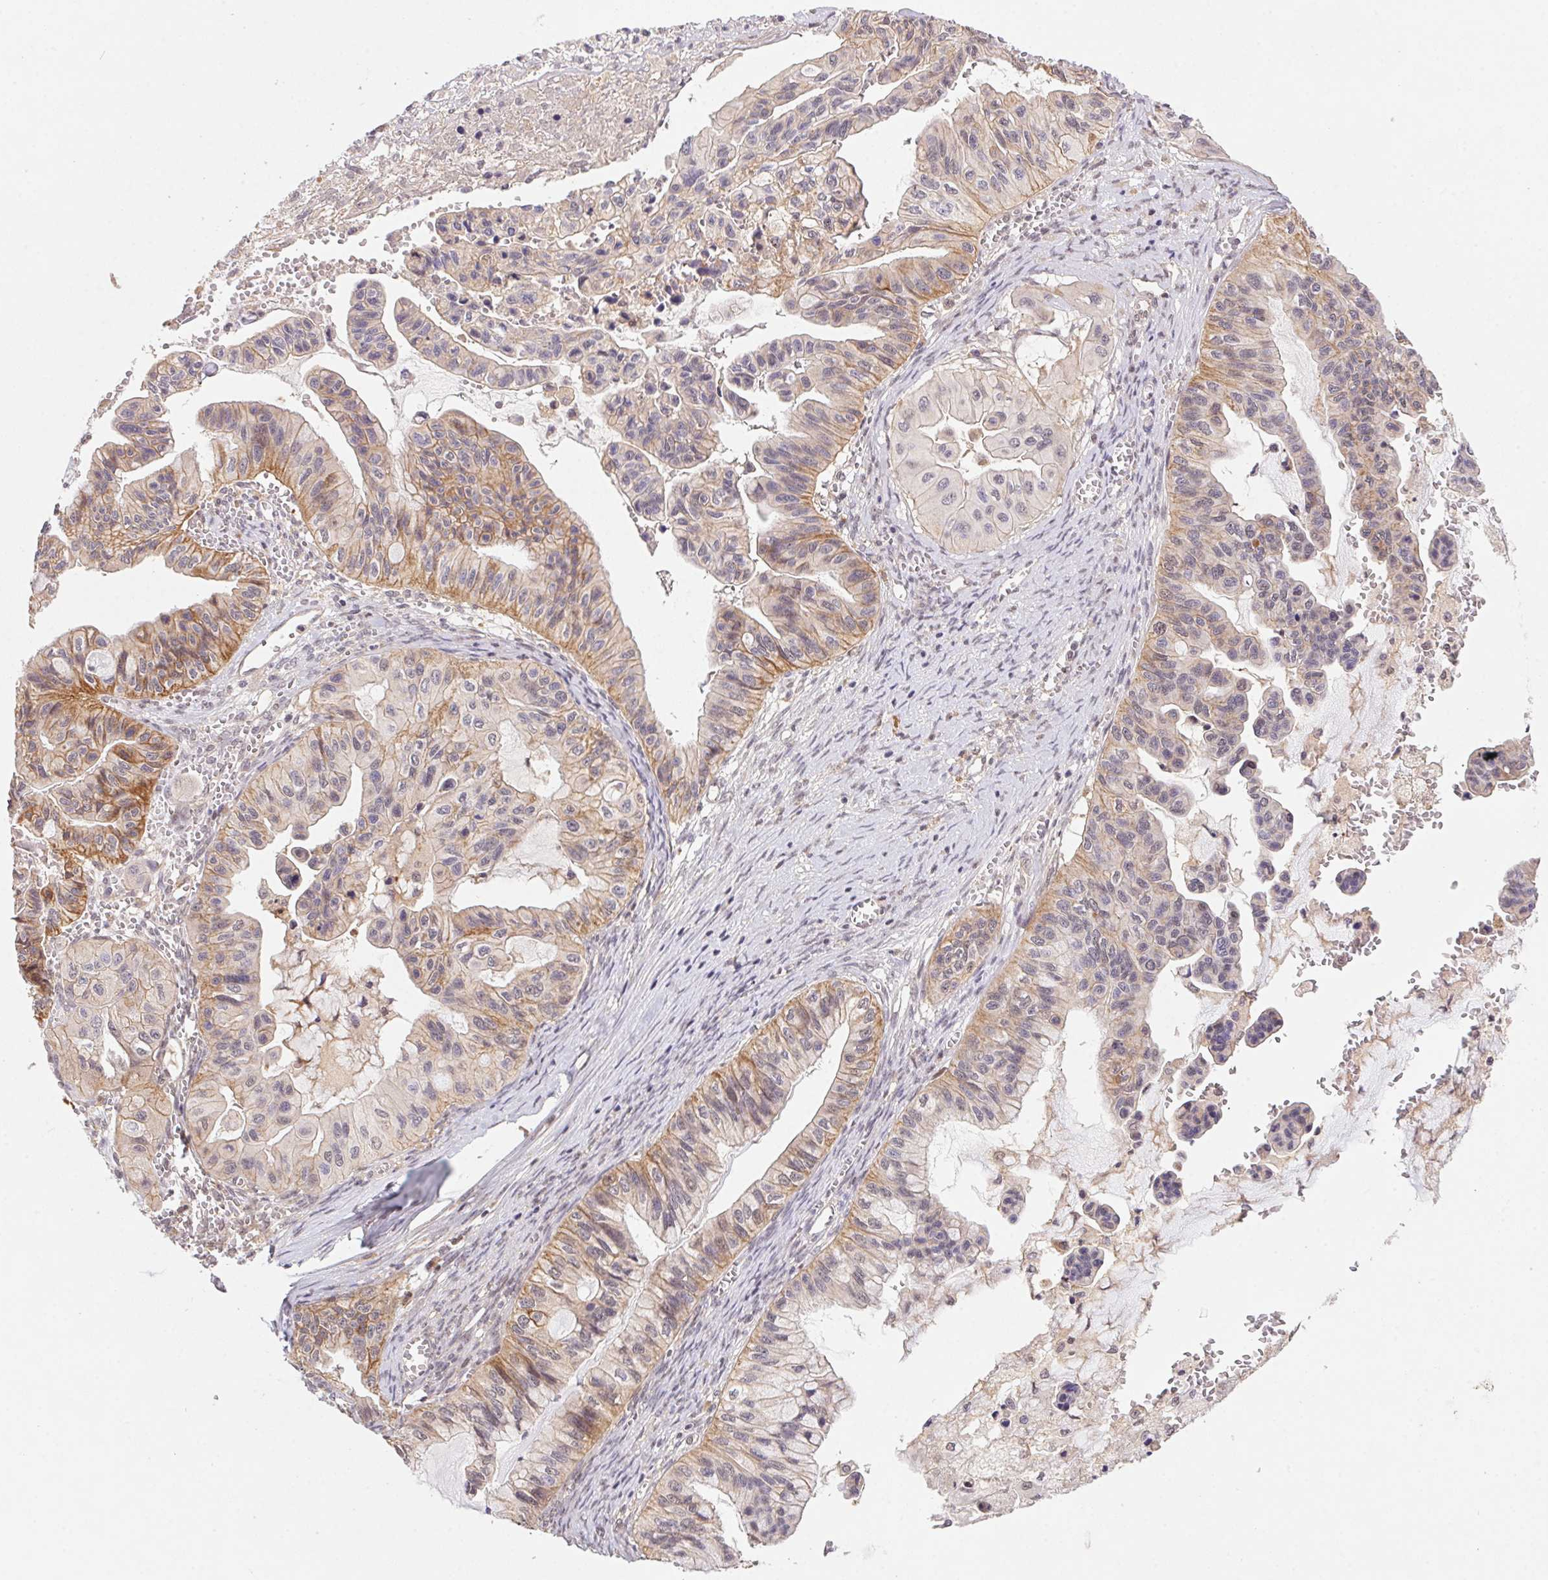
{"staining": {"intensity": "weak", "quantity": "25%-75%", "location": "cytoplasmic/membranous"}, "tissue": "ovarian cancer", "cell_type": "Tumor cells", "image_type": "cancer", "snomed": [{"axis": "morphology", "description": "Cystadenocarcinoma, mucinous, NOS"}, {"axis": "topography", "description": "Ovary"}], "caption": "High-magnification brightfield microscopy of ovarian cancer stained with DAB (3,3'-diaminobenzidine) (brown) and counterstained with hematoxylin (blue). tumor cells exhibit weak cytoplasmic/membranous staining is seen in approximately25%-75% of cells. (brown staining indicates protein expression, while blue staining denotes nuclei).", "gene": "SLC52A2", "patient": {"sex": "female", "age": 72}}